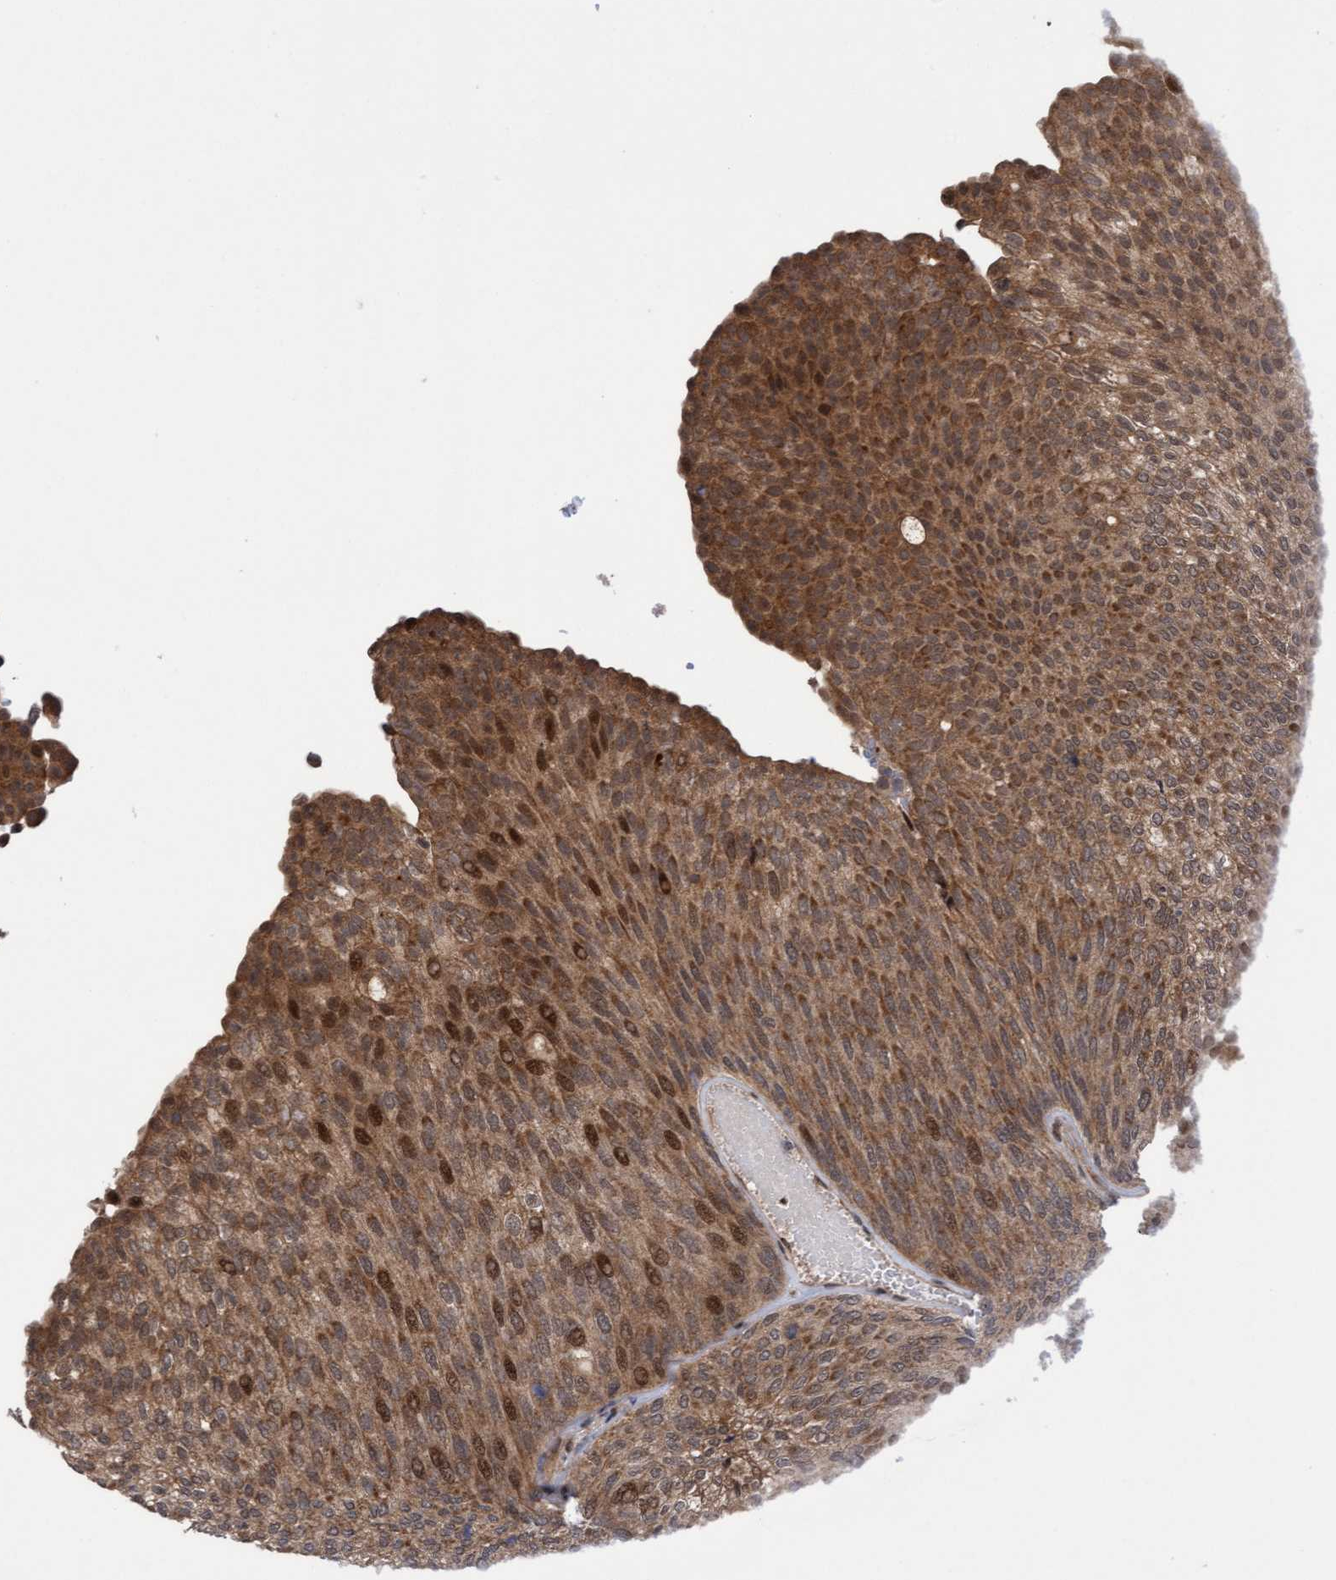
{"staining": {"intensity": "moderate", "quantity": ">75%", "location": "cytoplasmic/membranous,nuclear"}, "tissue": "urothelial cancer", "cell_type": "Tumor cells", "image_type": "cancer", "snomed": [{"axis": "morphology", "description": "Urothelial carcinoma, Low grade"}, {"axis": "topography", "description": "Urinary bladder"}], "caption": "Low-grade urothelial carcinoma tissue demonstrates moderate cytoplasmic/membranous and nuclear staining in about >75% of tumor cells, visualized by immunohistochemistry. The protein is stained brown, and the nuclei are stained in blue (DAB (3,3'-diaminobenzidine) IHC with brightfield microscopy, high magnification).", "gene": "ITFG1", "patient": {"sex": "female", "age": 79}}